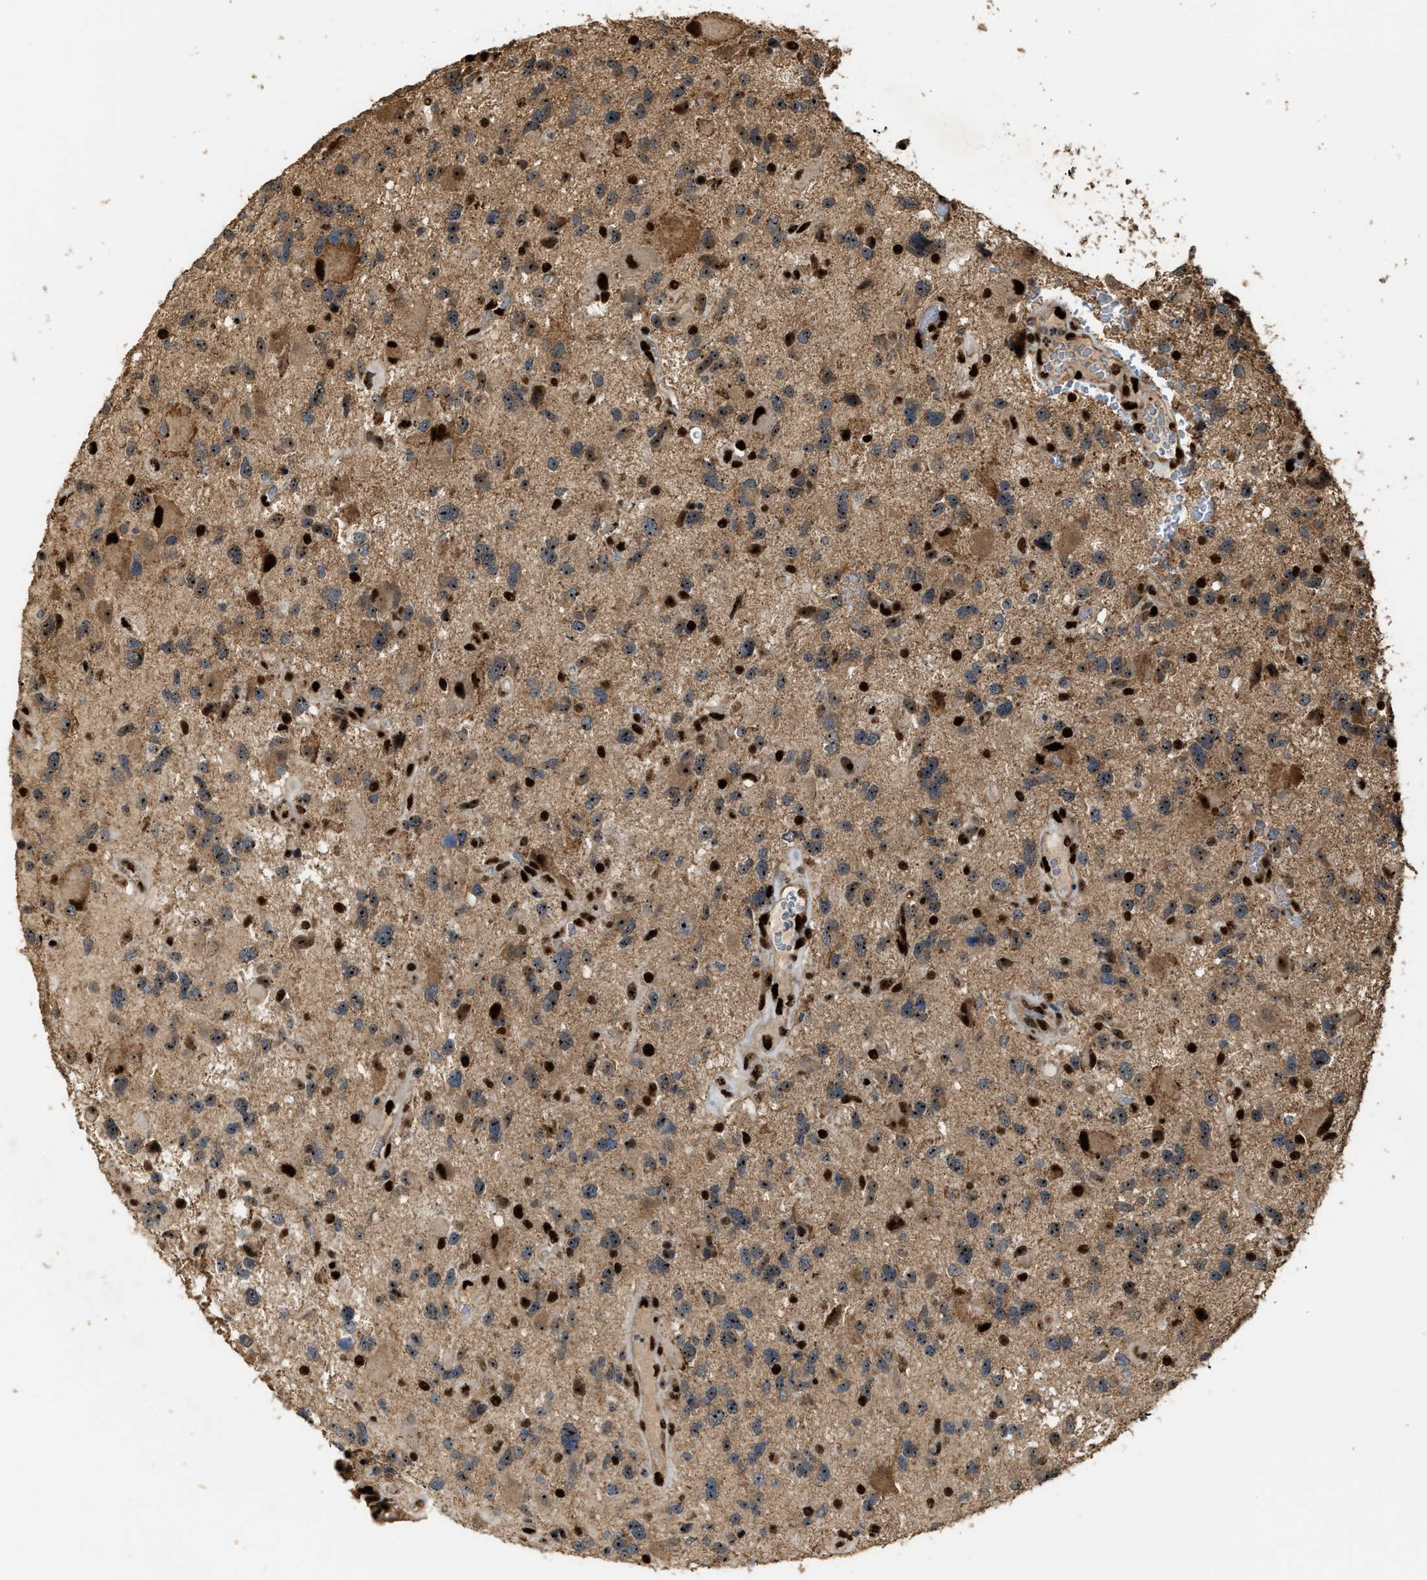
{"staining": {"intensity": "strong", "quantity": "25%-75%", "location": "cytoplasmic/membranous,nuclear"}, "tissue": "glioma", "cell_type": "Tumor cells", "image_type": "cancer", "snomed": [{"axis": "morphology", "description": "Glioma, malignant, High grade"}, {"axis": "topography", "description": "Brain"}], "caption": "Tumor cells display high levels of strong cytoplasmic/membranous and nuclear expression in approximately 25%-75% of cells in glioma. The staining was performed using DAB (3,3'-diaminobenzidine) to visualize the protein expression in brown, while the nuclei were stained in blue with hematoxylin (Magnification: 20x).", "gene": "ZNF687", "patient": {"sex": "male", "age": 33}}